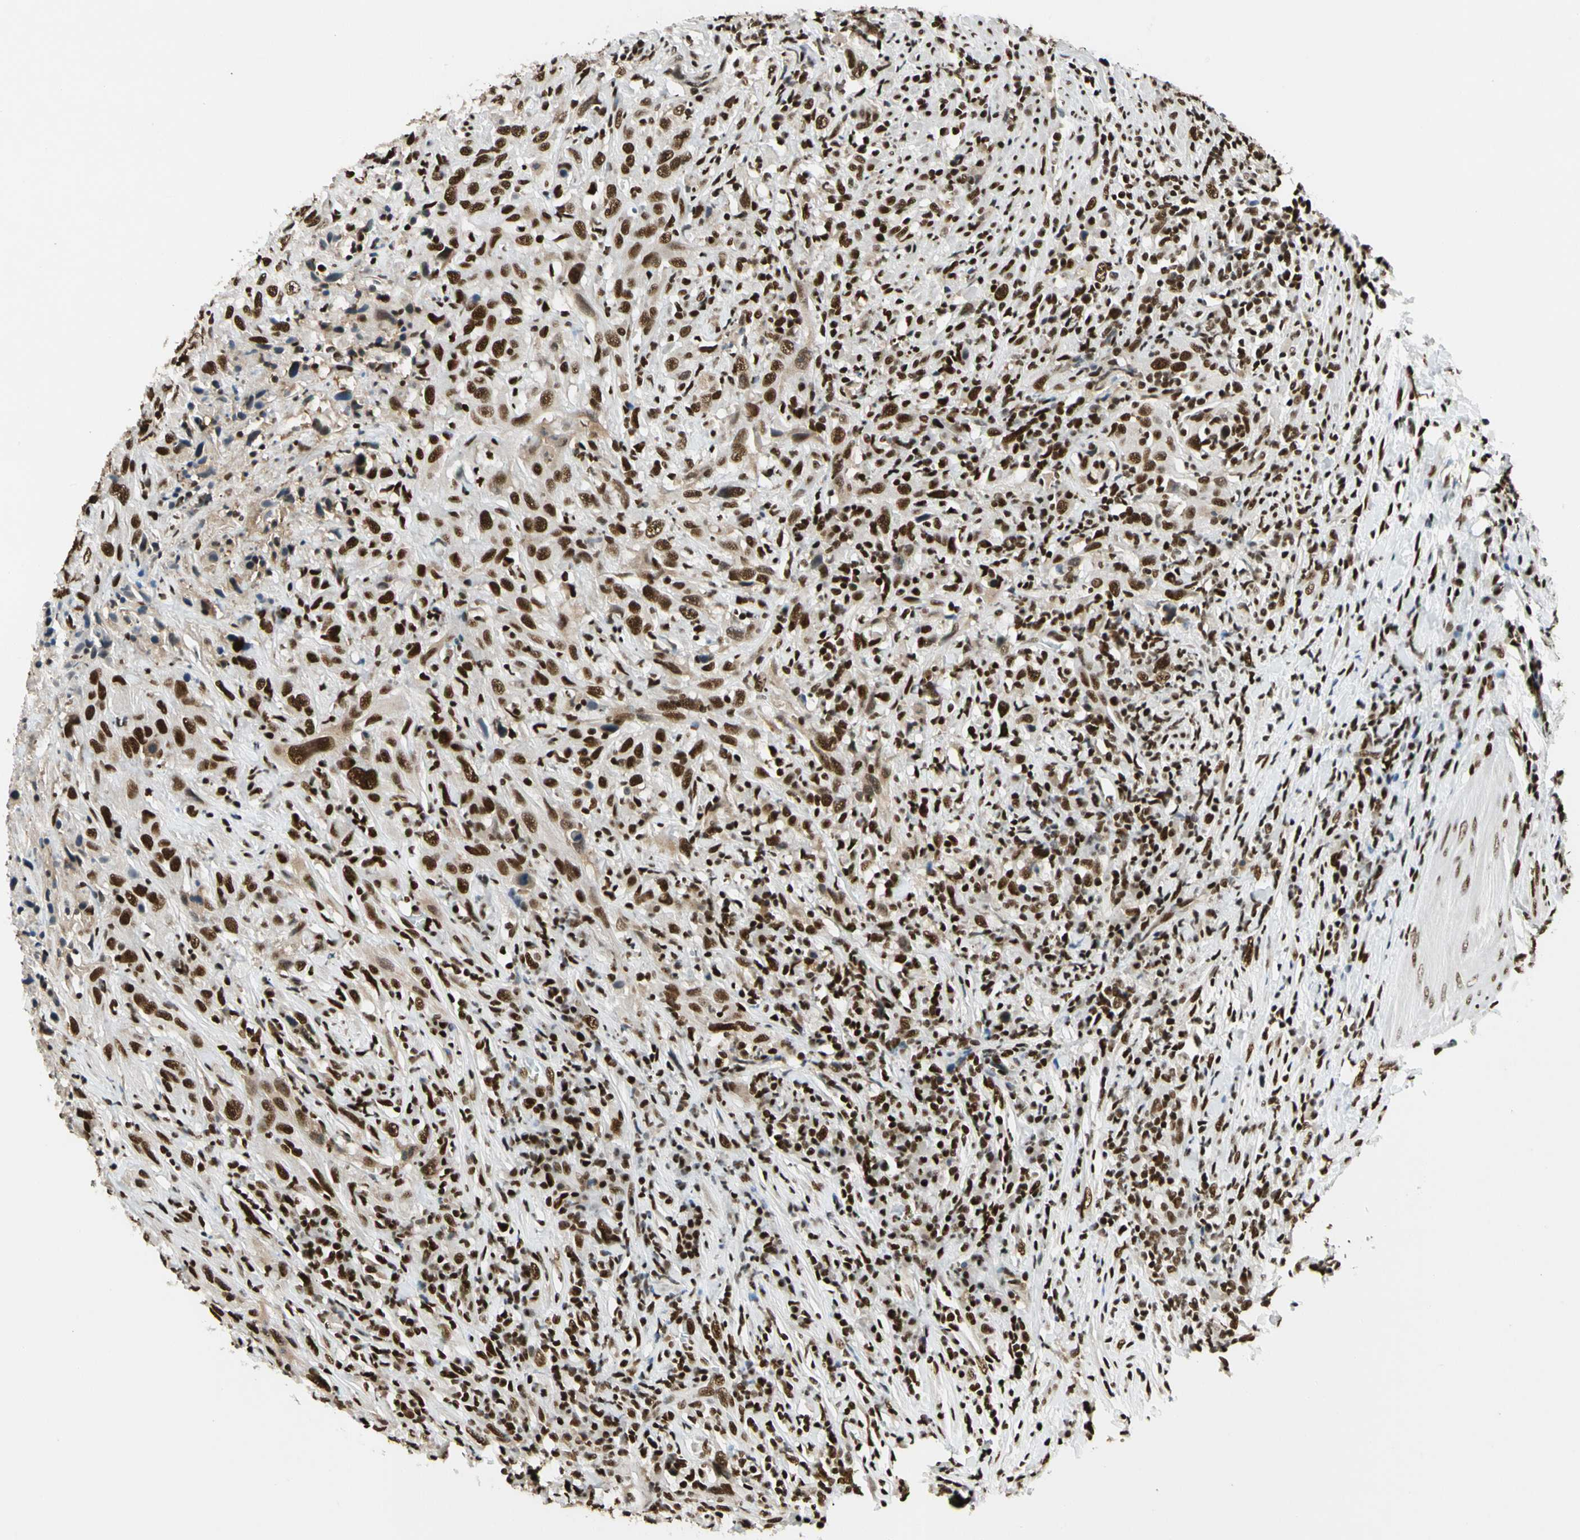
{"staining": {"intensity": "strong", "quantity": ">75%", "location": "nuclear"}, "tissue": "urothelial cancer", "cell_type": "Tumor cells", "image_type": "cancer", "snomed": [{"axis": "morphology", "description": "Urothelial carcinoma, High grade"}, {"axis": "topography", "description": "Urinary bladder"}], "caption": "A brown stain labels strong nuclear expression of a protein in urothelial carcinoma (high-grade) tumor cells. (Stains: DAB in brown, nuclei in blue, Microscopy: brightfield microscopy at high magnification).", "gene": "CDK12", "patient": {"sex": "male", "age": 61}}